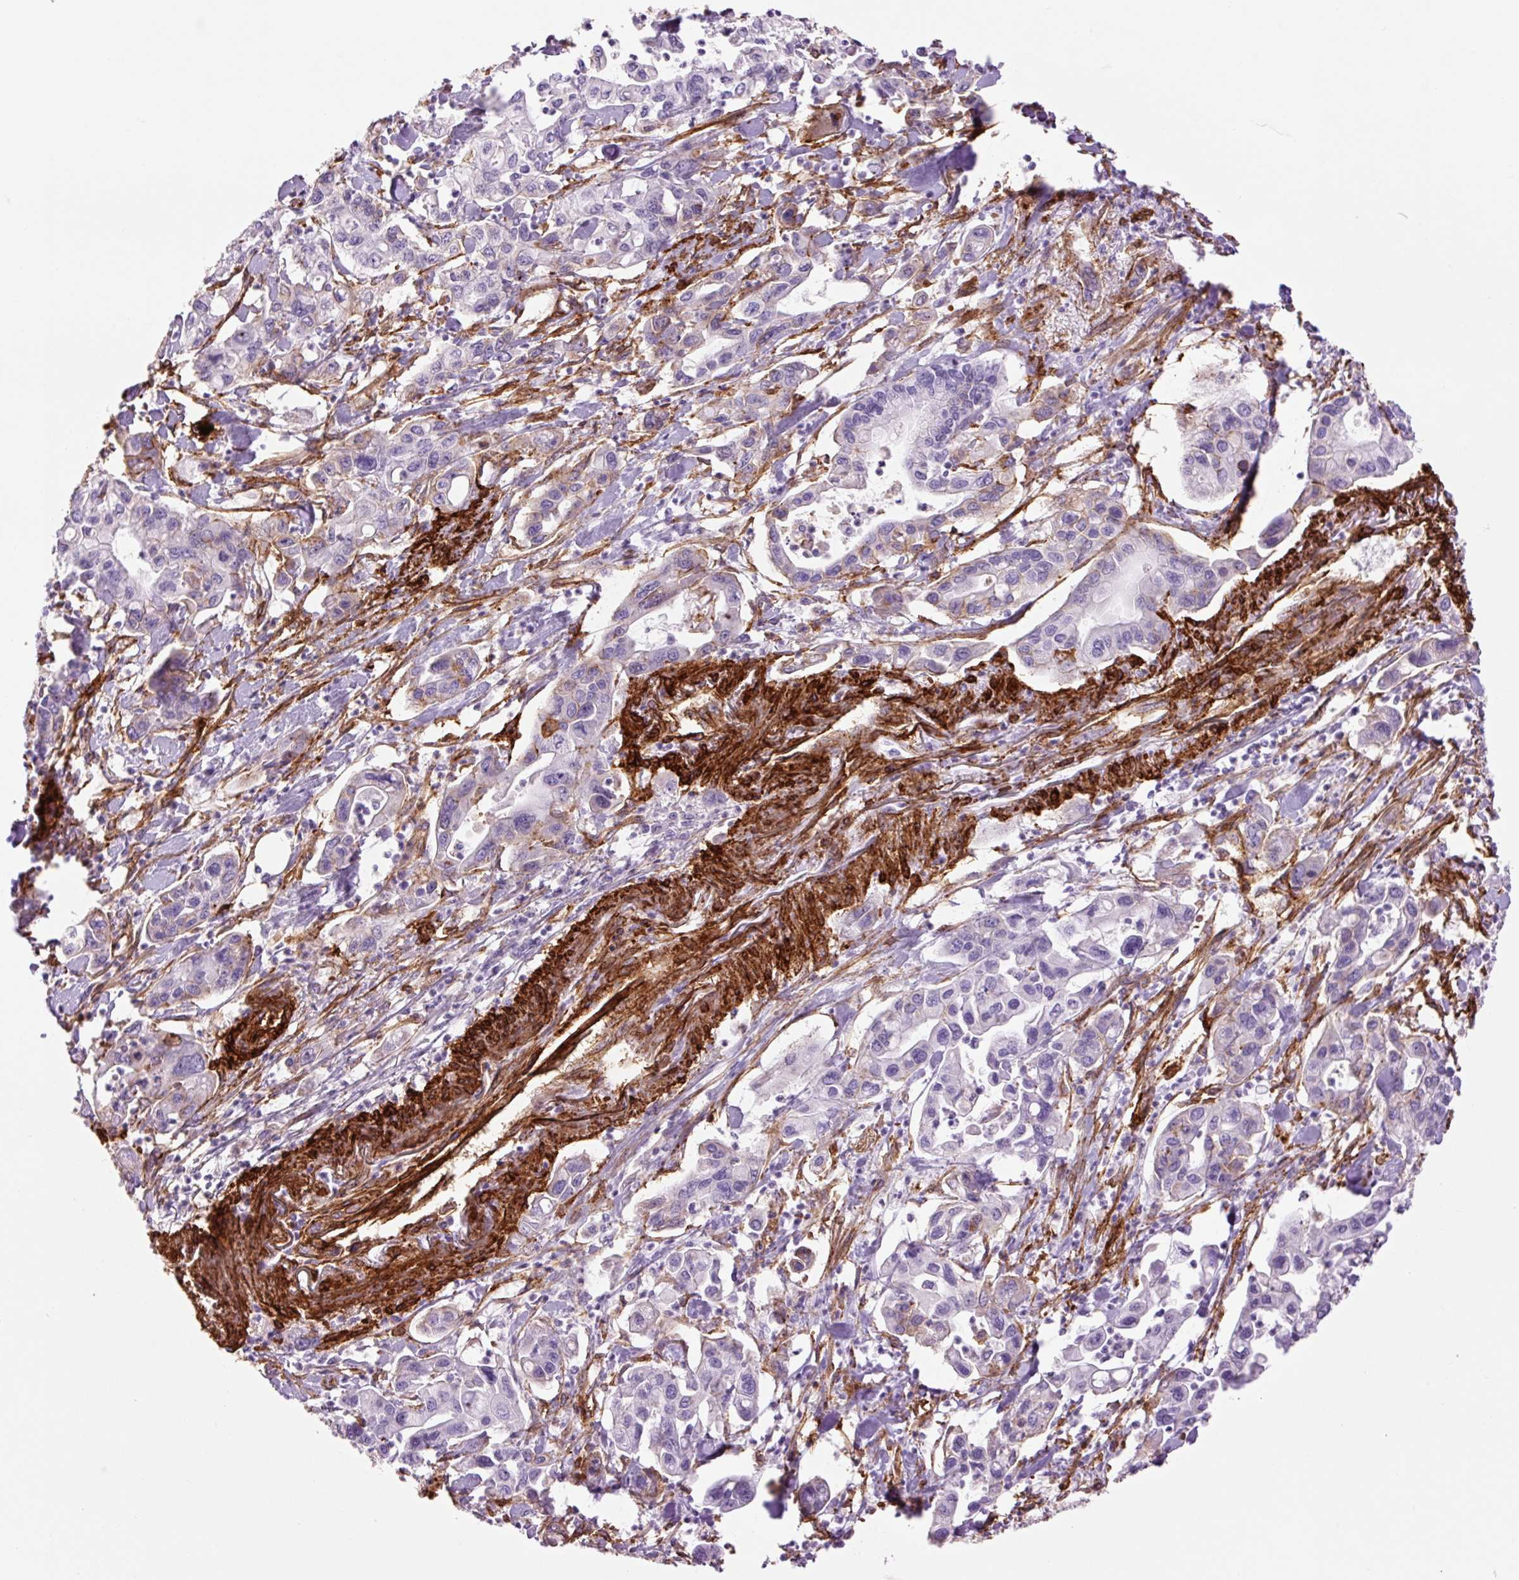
{"staining": {"intensity": "negative", "quantity": "none", "location": "none"}, "tissue": "pancreatic cancer", "cell_type": "Tumor cells", "image_type": "cancer", "snomed": [{"axis": "morphology", "description": "Adenocarcinoma, NOS"}, {"axis": "topography", "description": "Pancreas"}], "caption": "The histopathology image shows no significant positivity in tumor cells of adenocarcinoma (pancreatic). (Stains: DAB (3,3'-diaminobenzidine) immunohistochemistry with hematoxylin counter stain, Microscopy: brightfield microscopy at high magnification).", "gene": "CAV1", "patient": {"sex": "male", "age": 62}}